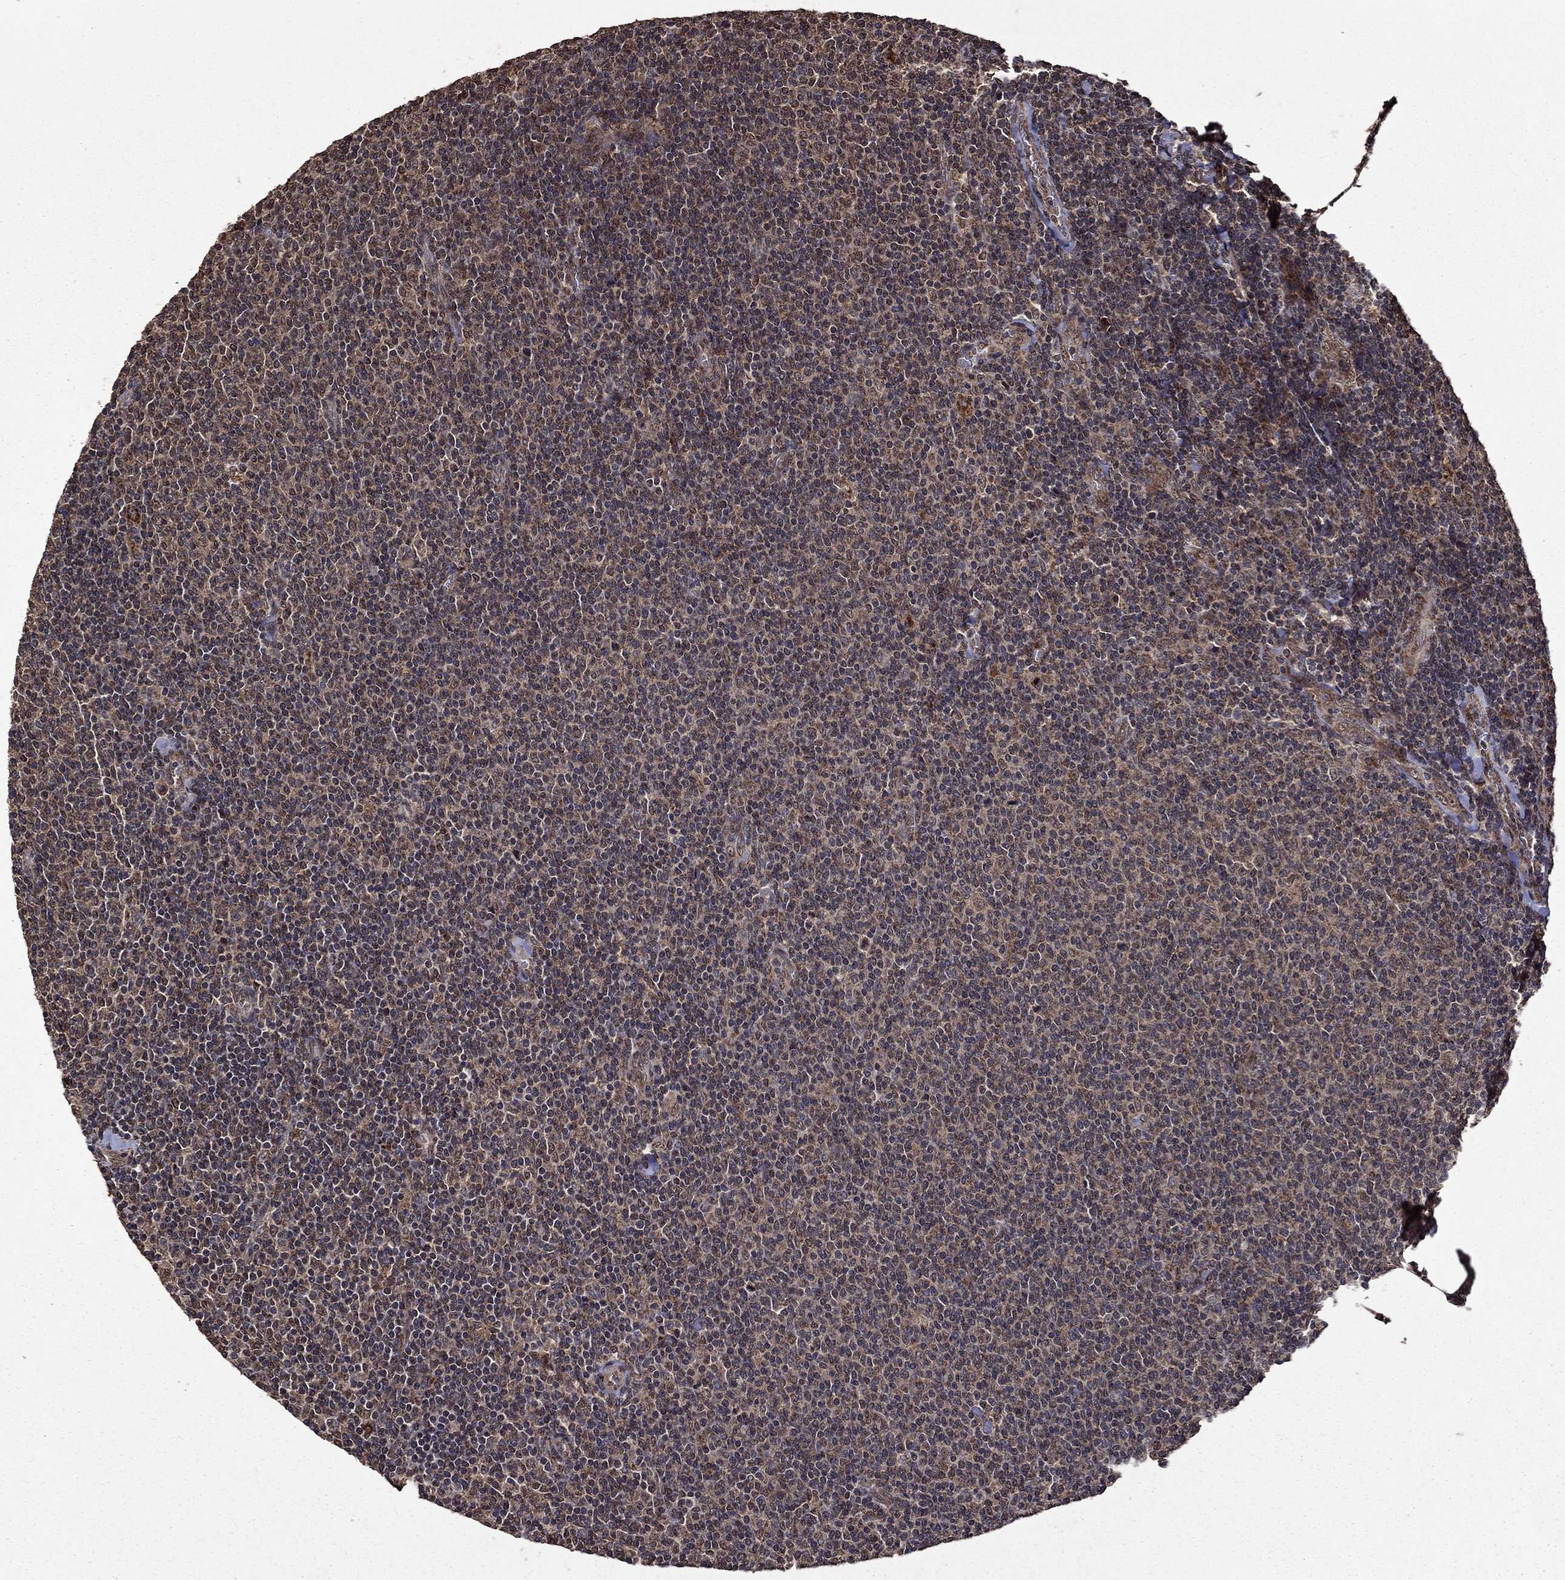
{"staining": {"intensity": "weak", "quantity": ">75%", "location": "cytoplasmic/membranous,nuclear"}, "tissue": "lymphoma", "cell_type": "Tumor cells", "image_type": "cancer", "snomed": [{"axis": "morphology", "description": "Malignant lymphoma, non-Hodgkin's type, Low grade"}, {"axis": "topography", "description": "Lymph node"}], "caption": "A brown stain shows weak cytoplasmic/membranous and nuclear expression of a protein in human lymphoma tumor cells.", "gene": "ITM2B", "patient": {"sex": "male", "age": 52}}